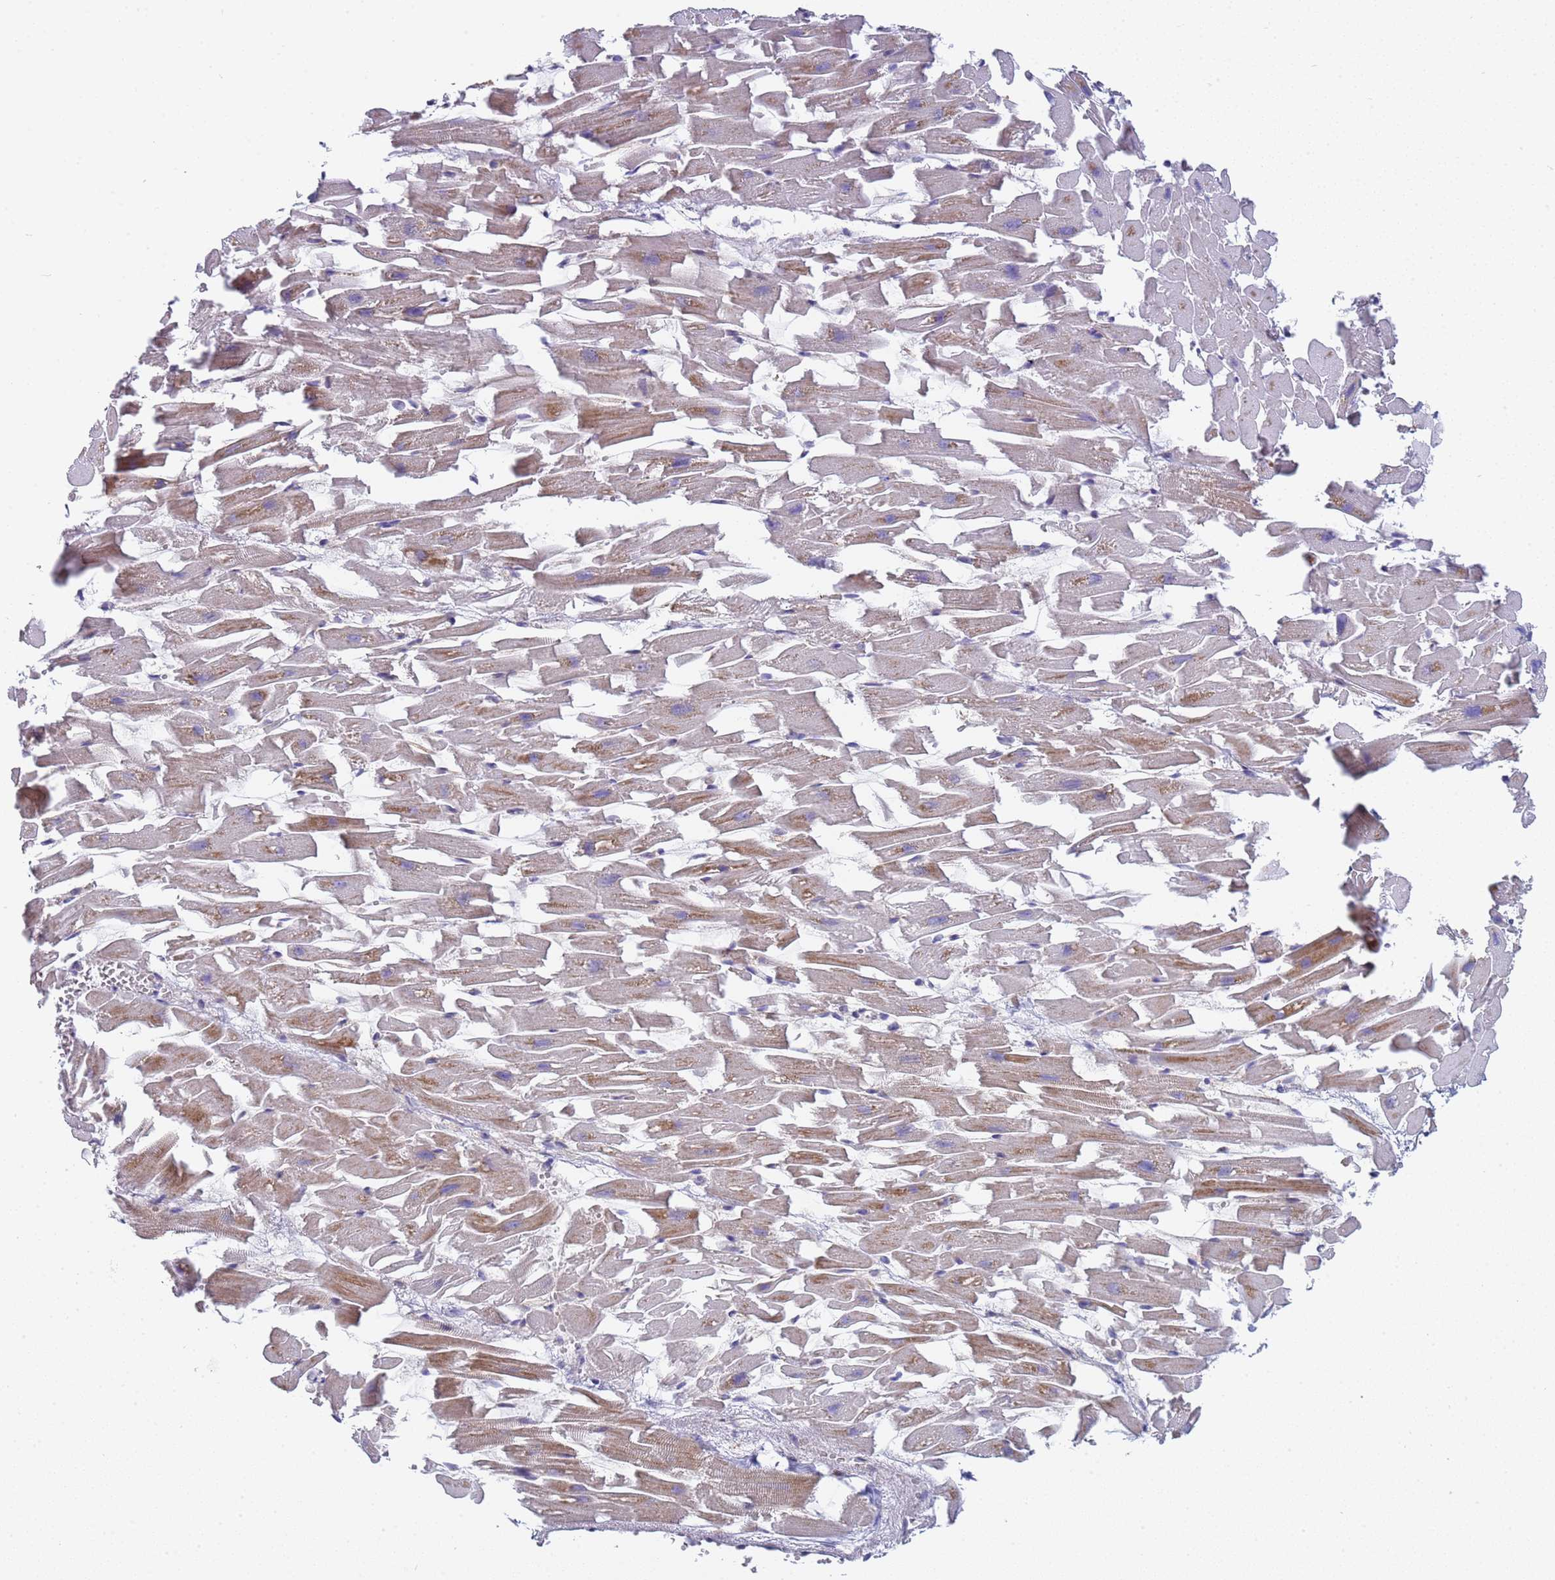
{"staining": {"intensity": "moderate", "quantity": "25%-75%", "location": "cytoplasmic/membranous"}, "tissue": "heart muscle", "cell_type": "Cardiomyocytes", "image_type": "normal", "snomed": [{"axis": "morphology", "description": "Normal tissue, NOS"}, {"axis": "topography", "description": "Heart"}], "caption": "Immunohistochemistry (IHC) histopathology image of unremarkable heart muscle: heart muscle stained using immunohistochemistry demonstrates medium levels of moderate protein expression localized specifically in the cytoplasmic/membranous of cardiomyocytes, appearing as a cytoplasmic/membranous brown color.", "gene": "TRMT10A", "patient": {"sex": "female", "age": 64}}